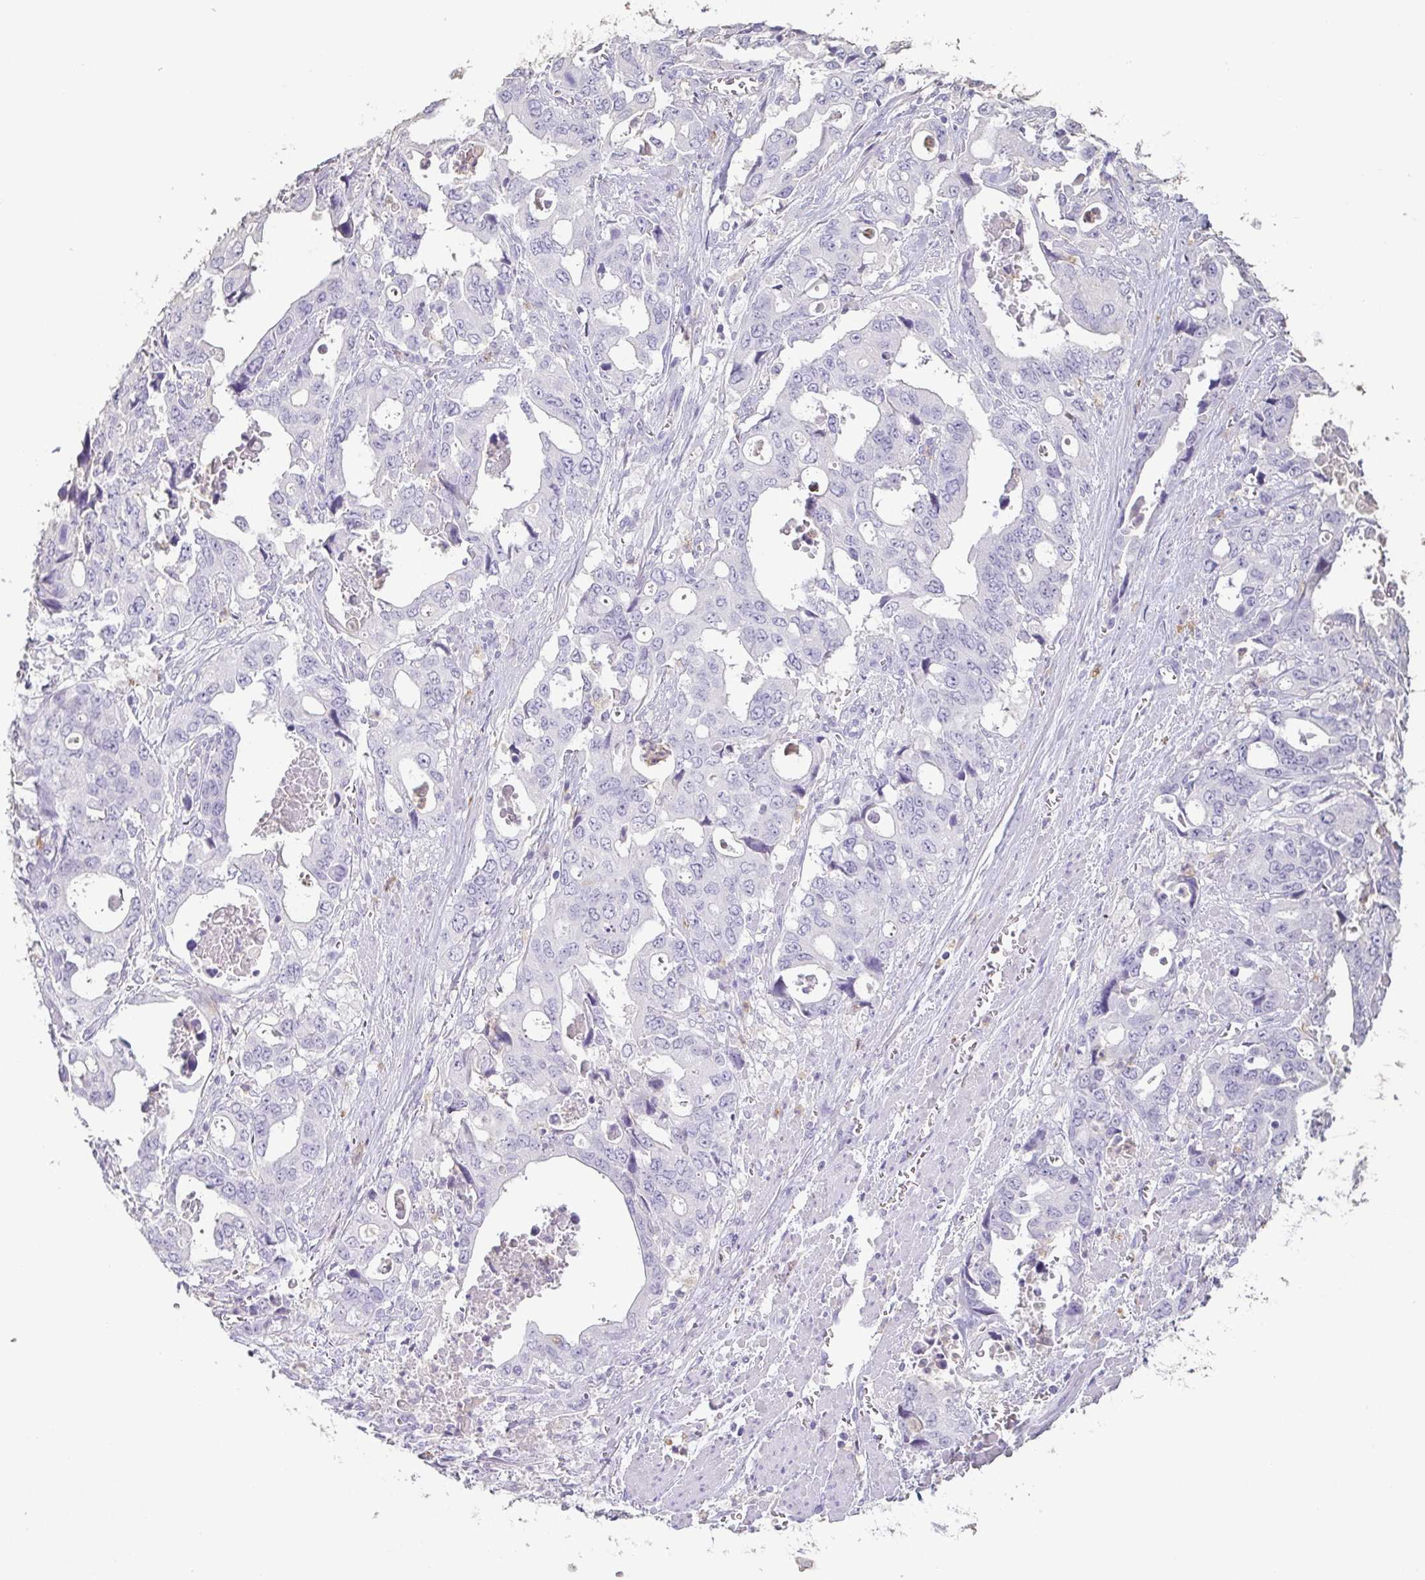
{"staining": {"intensity": "negative", "quantity": "none", "location": "none"}, "tissue": "stomach cancer", "cell_type": "Tumor cells", "image_type": "cancer", "snomed": [{"axis": "morphology", "description": "Adenocarcinoma, NOS"}, {"axis": "topography", "description": "Stomach, upper"}], "caption": "Tumor cells are negative for protein expression in human stomach adenocarcinoma.", "gene": "BPIFA2", "patient": {"sex": "male", "age": 74}}